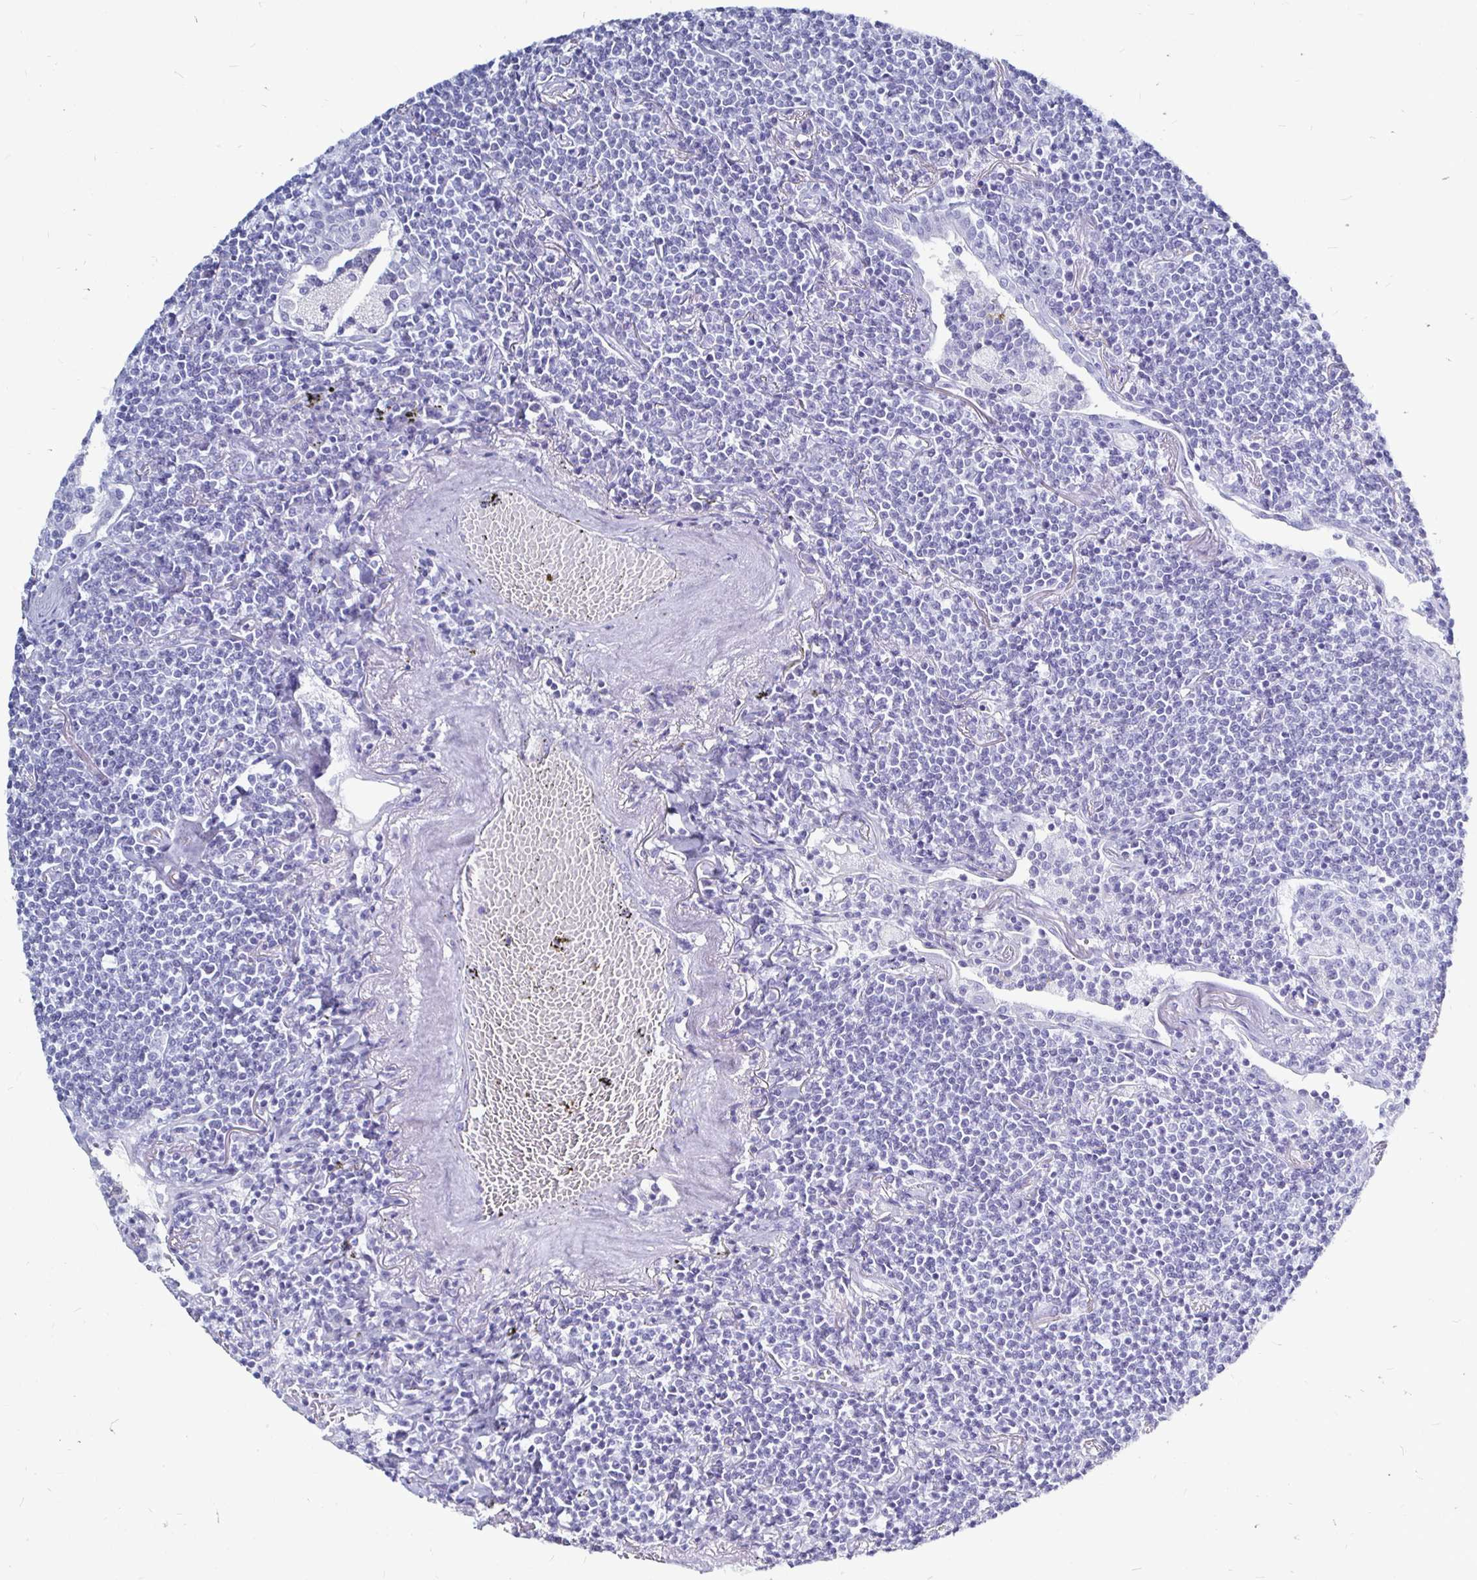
{"staining": {"intensity": "negative", "quantity": "none", "location": "none"}, "tissue": "lymphoma", "cell_type": "Tumor cells", "image_type": "cancer", "snomed": [{"axis": "morphology", "description": "Malignant lymphoma, non-Hodgkin's type, Low grade"}, {"axis": "topography", "description": "Lung"}], "caption": "This is an immunohistochemistry (IHC) photomicrograph of lymphoma. There is no staining in tumor cells.", "gene": "LUZP4", "patient": {"sex": "female", "age": 71}}